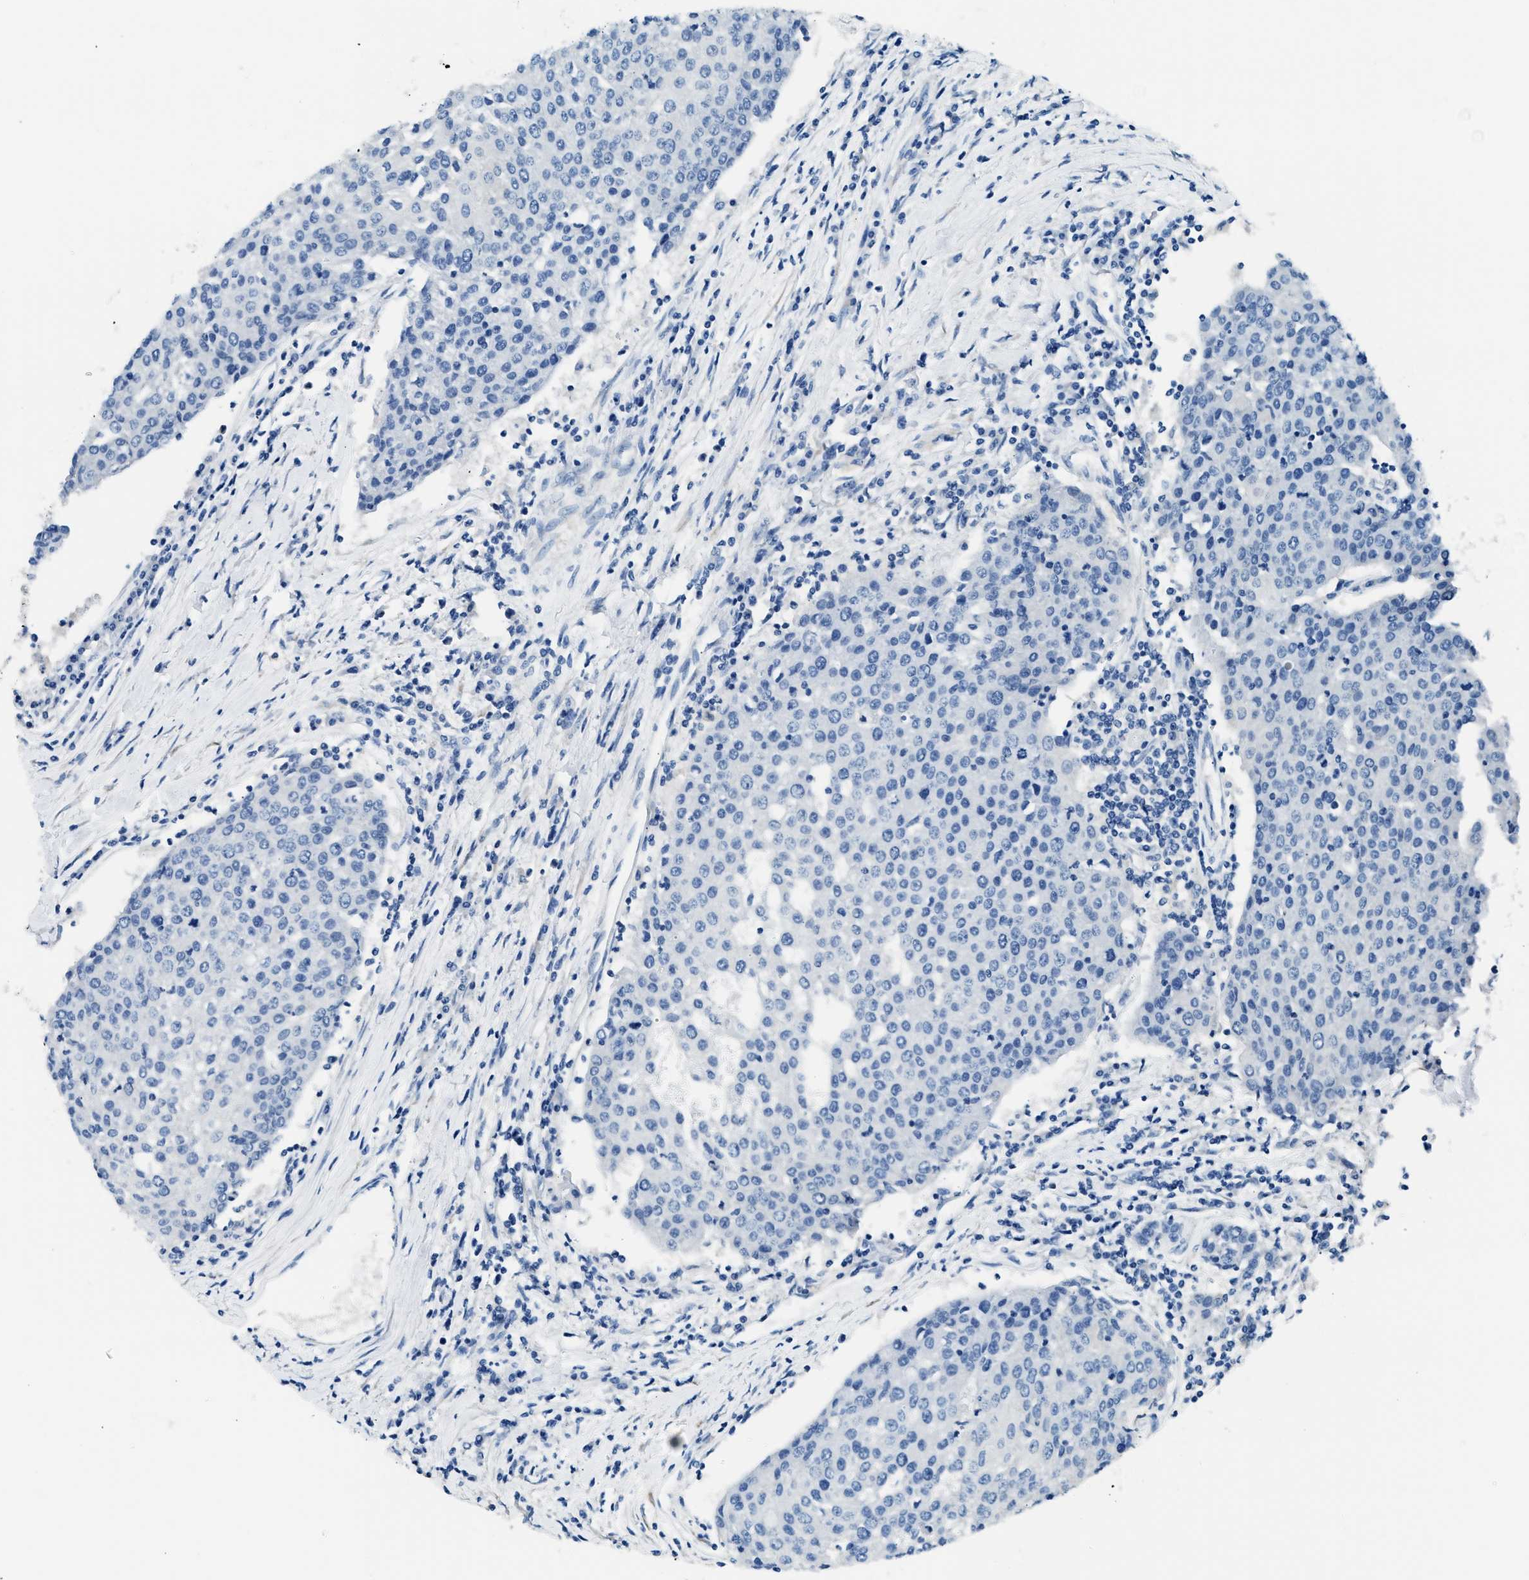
{"staining": {"intensity": "negative", "quantity": "none", "location": "none"}, "tissue": "urothelial cancer", "cell_type": "Tumor cells", "image_type": "cancer", "snomed": [{"axis": "morphology", "description": "Urothelial carcinoma, High grade"}, {"axis": "topography", "description": "Urinary bladder"}], "caption": "DAB (3,3'-diaminobenzidine) immunohistochemical staining of urothelial cancer displays no significant staining in tumor cells.", "gene": "CLDN18", "patient": {"sex": "female", "age": 85}}